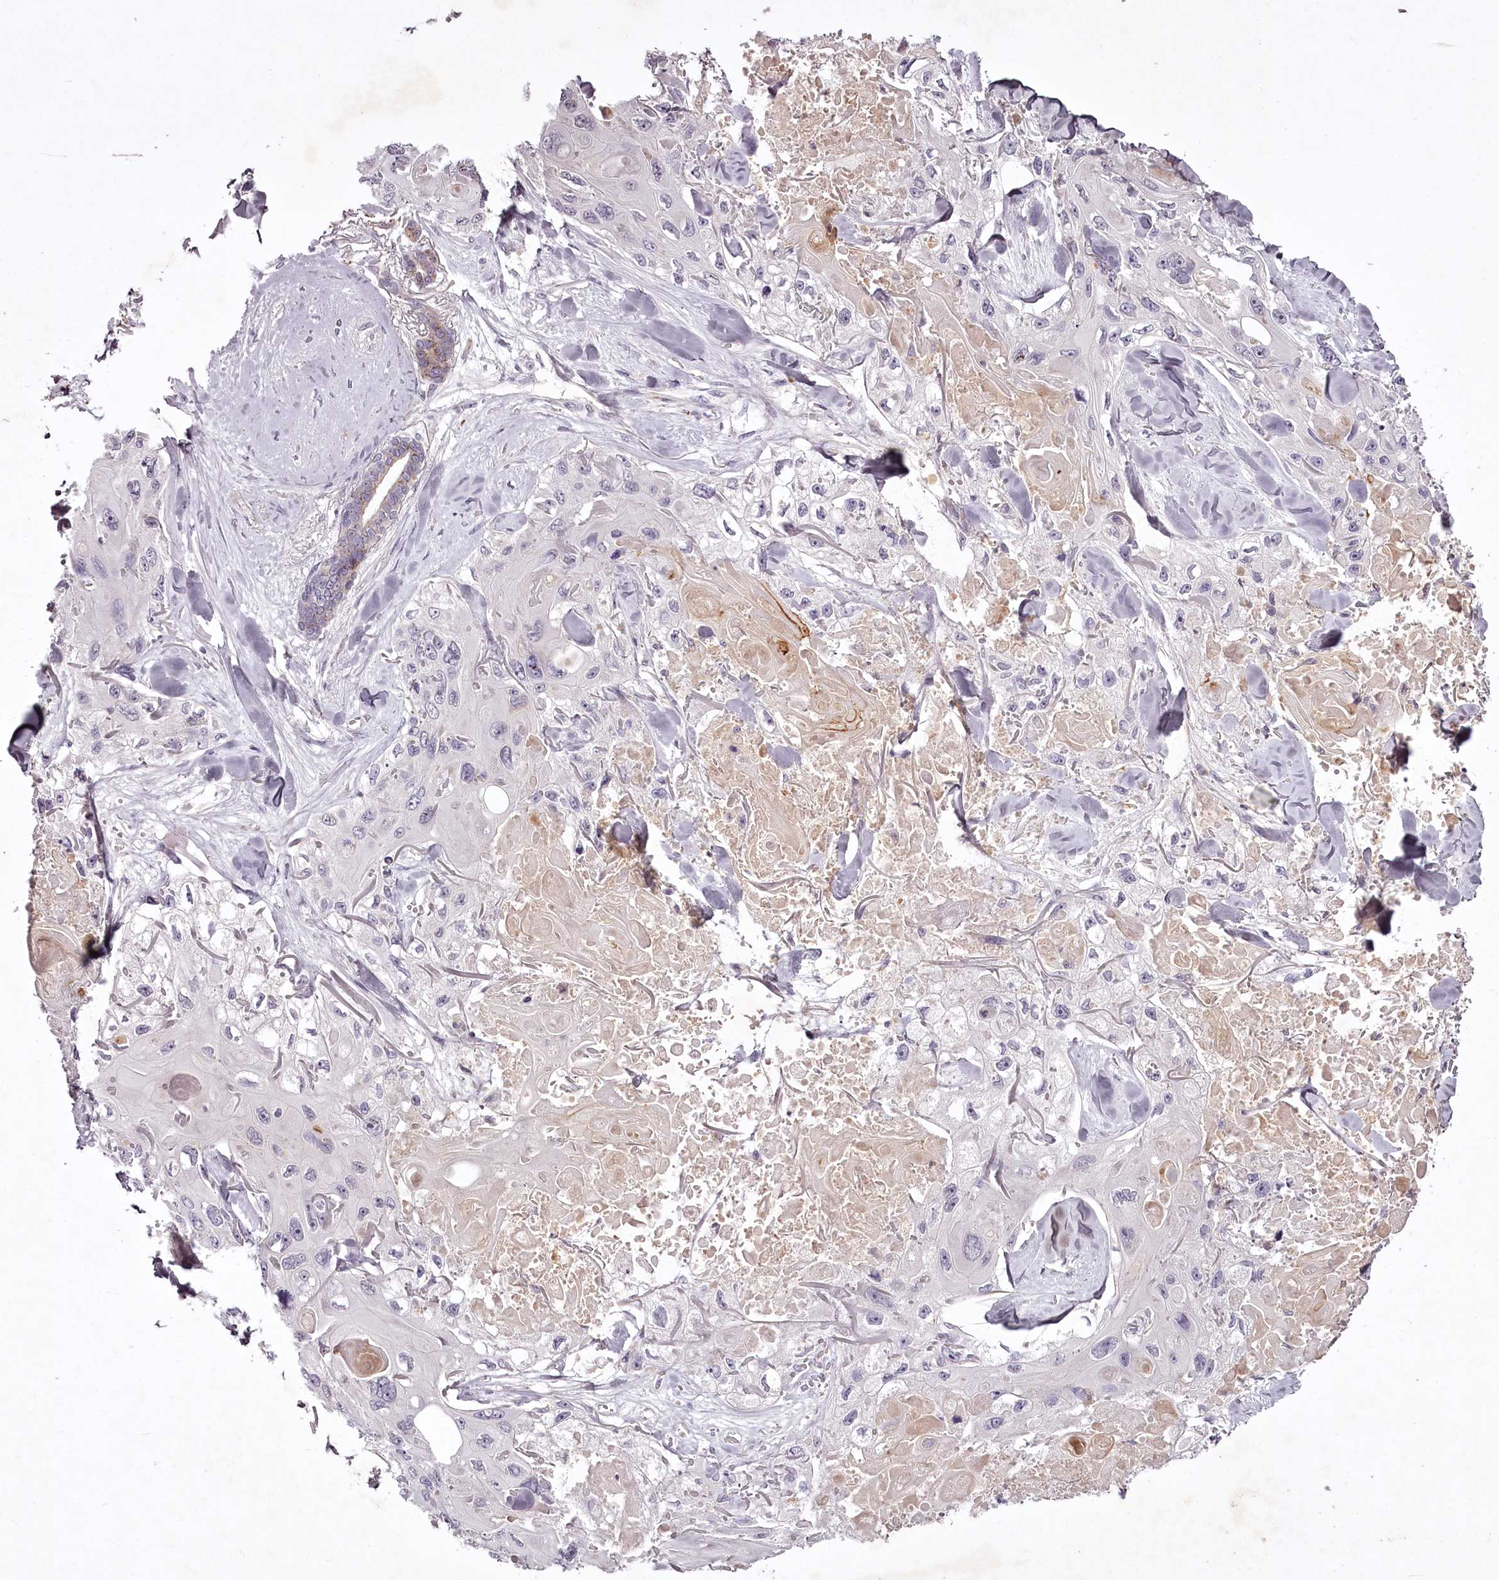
{"staining": {"intensity": "negative", "quantity": "none", "location": "none"}, "tissue": "skin cancer", "cell_type": "Tumor cells", "image_type": "cancer", "snomed": [{"axis": "morphology", "description": "Normal tissue, NOS"}, {"axis": "morphology", "description": "Squamous cell carcinoma, NOS"}, {"axis": "topography", "description": "Skin"}], "caption": "Image shows no significant protein expression in tumor cells of squamous cell carcinoma (skin). (DAB IHC with hematoxylin counter stain).", "gene": "RBMXL2", "patient": {"sex": "male", "age": 72}}